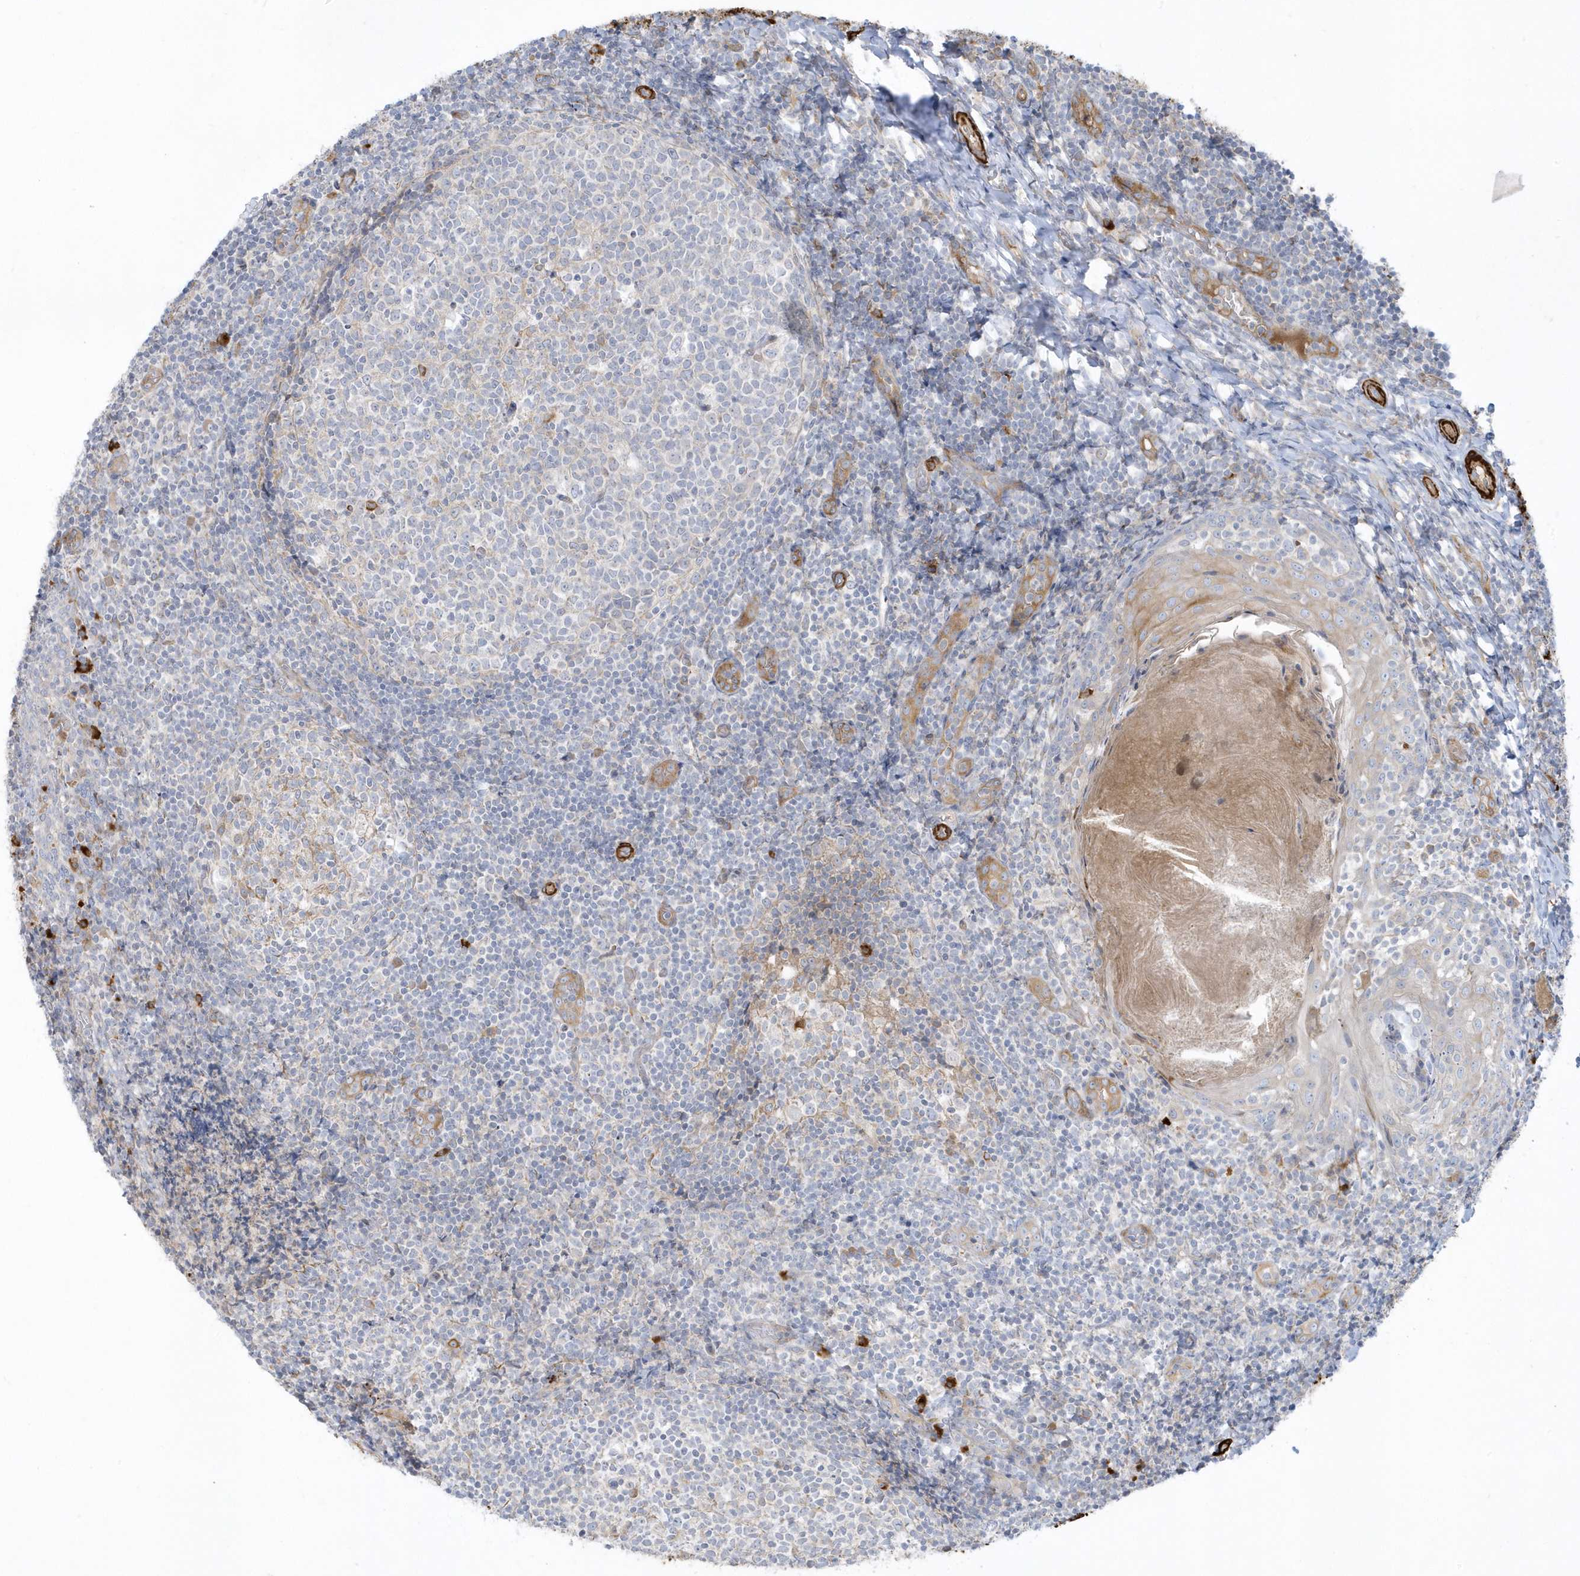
{"staining": {"intensity": "negative", "quantity": "none", "location": "none"}, "tissue": "tonsil", "cell_type": "Germinal center cells", "image_type": "normal", "snomed": [{"axis": "morphology", "description": "Normal tissue, NOS"}, {"axis": "topography", "description": "Tonsil"}], "caption": "Immunohistochemical staining of benign human tonsil reveals no significant staining in germinal center cells.", "gene": "THADA", "patient": {"sex": "female", "age": 19}}